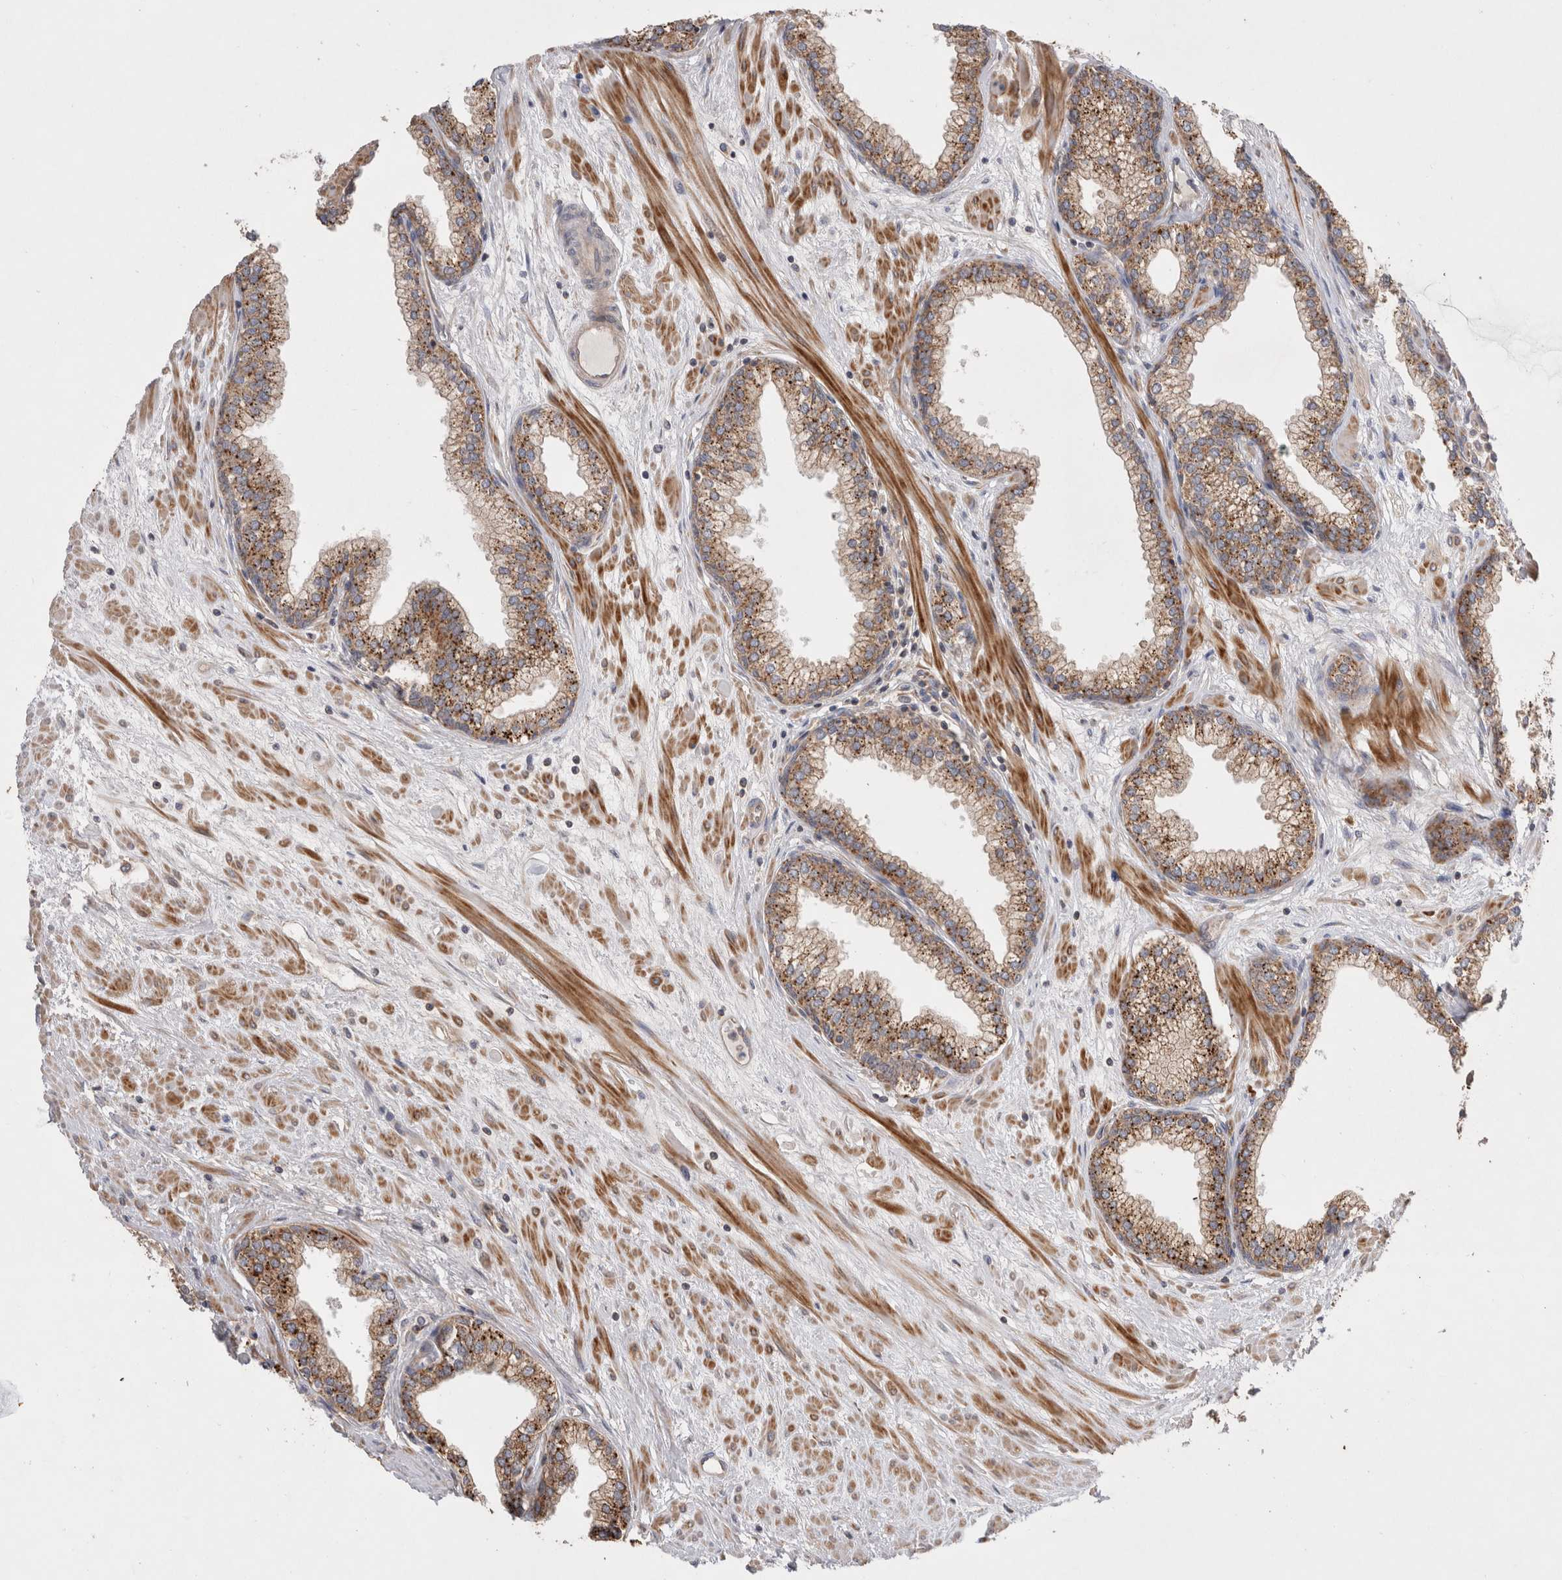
{"staining": {"intensity": "strong", "quantity": ">75%", "location": "cytoplasmic/membranous"}, "tissue": "prostate", "cell_type": "Glandular cells", "image_type": "normal", "snomed": [{"axis": "morphology", "description": "Normal tissue, NOS"}, {"axis": "morphology", "description": "Urothelial carcinoma, Low grade"}, {"axis": "topography", "description": "Urinary bladder"}, {"axis": "topography", "description": "Prostate"}], "caption": "Prostate stained with DAB (3,3'-diaminobenzidine) immunohistochemistry (IHC) displays high levels of strong cytoplasmic/membranous staining in approximately >75% of glandular cells.", "gene": "PDCD10", "patient": {"sex": "male", "age": 60}}